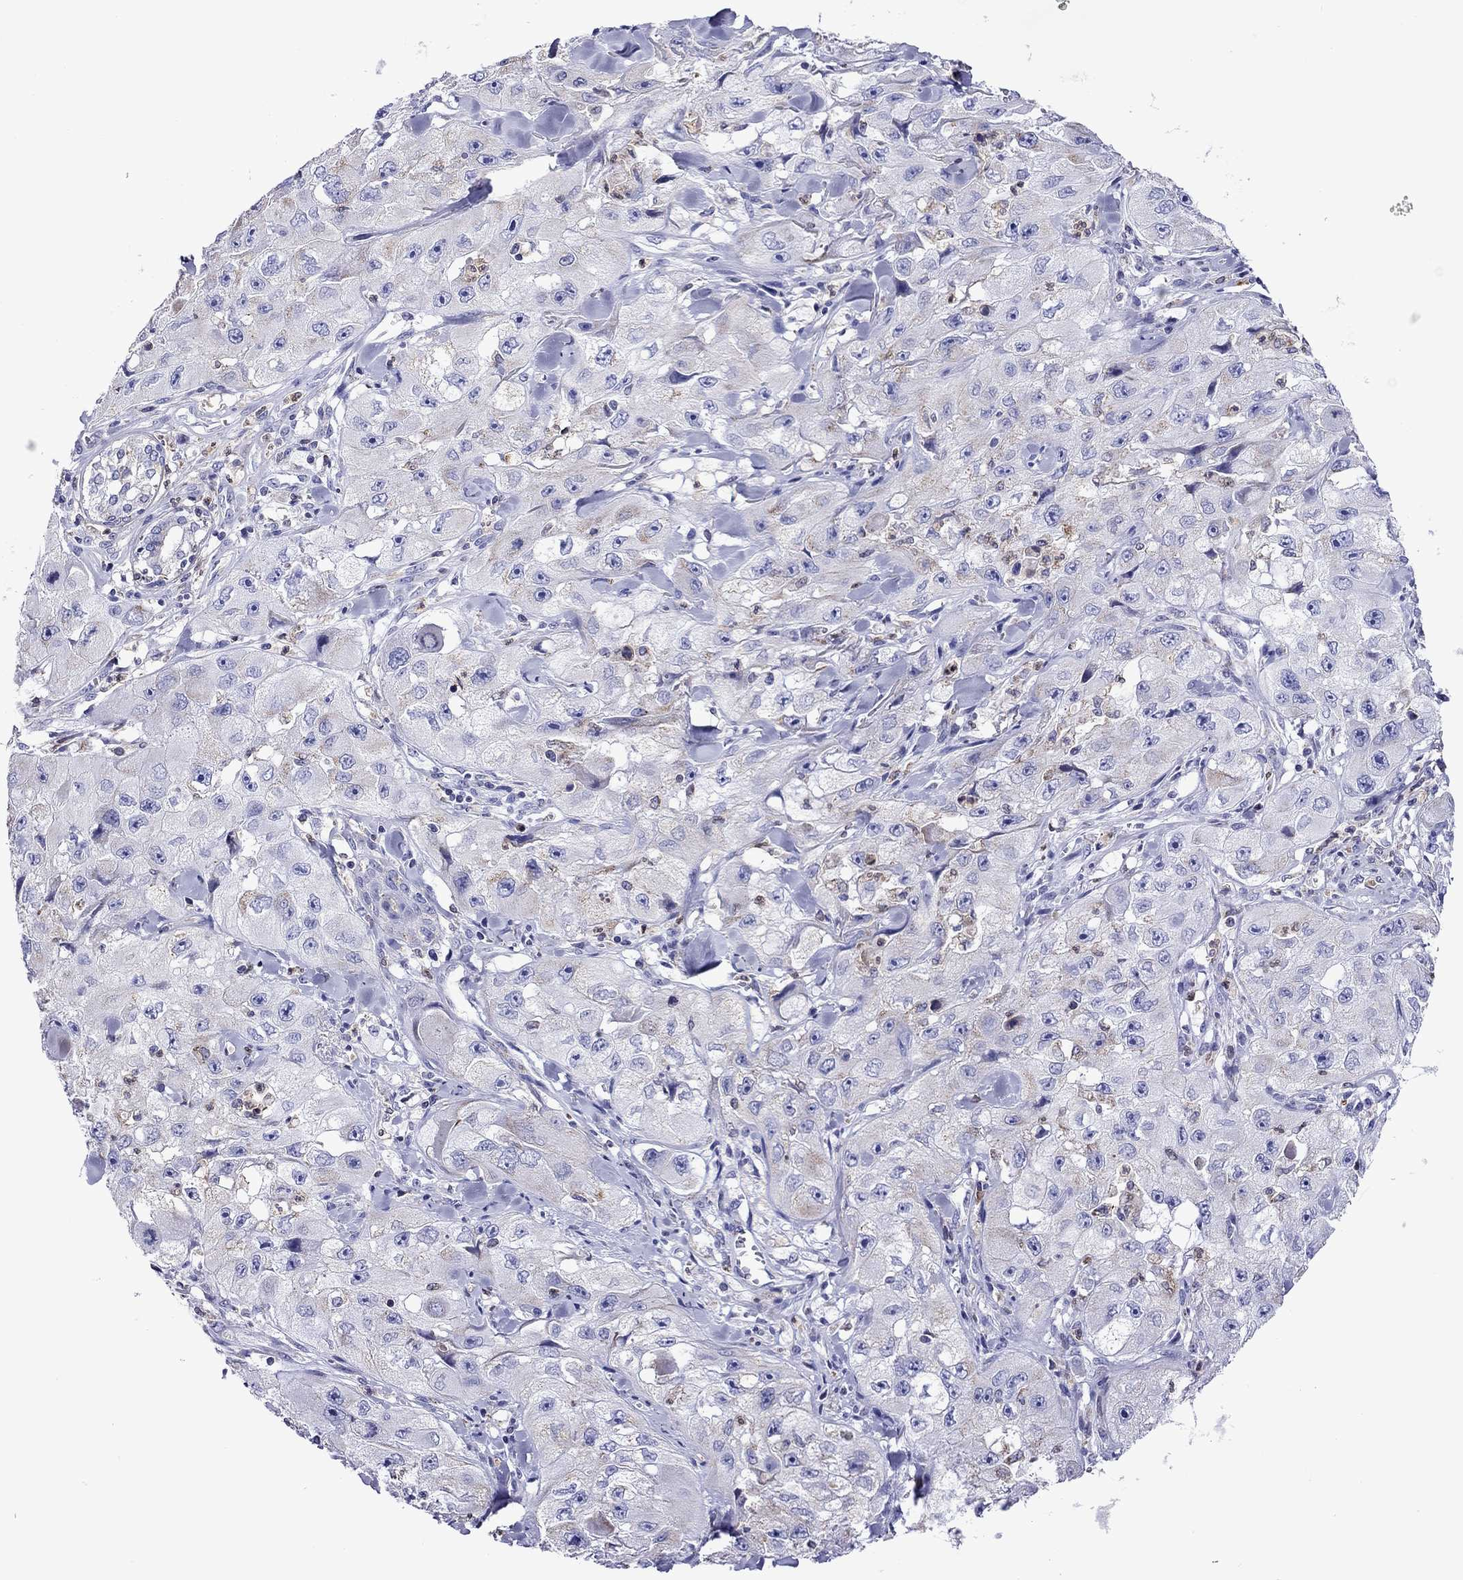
{"staining": {"intensity": "weak", "quantity": "<25%", "location": "cytoplasmic/membranous"}, "tissue": "skin cancer", "cell_type": "Tumor cells", "image_type": "cancer", "snomed": [{"axis": "morphology", "description": "Squamous cell carcinoma, NOS"}, {"axis": "topography", "description": "Skin"}, {"axis": "topography", "description": "Subcutis"}], "caption": "This micrograph is of squamous cell carcinoma (skin) stained with IHC to label a protein in brown with the nuclei are counter-stained blue. There is no staining in tumor cells.", "gene": "SCG2", "patient": {"sex": "male", "age": 73}}